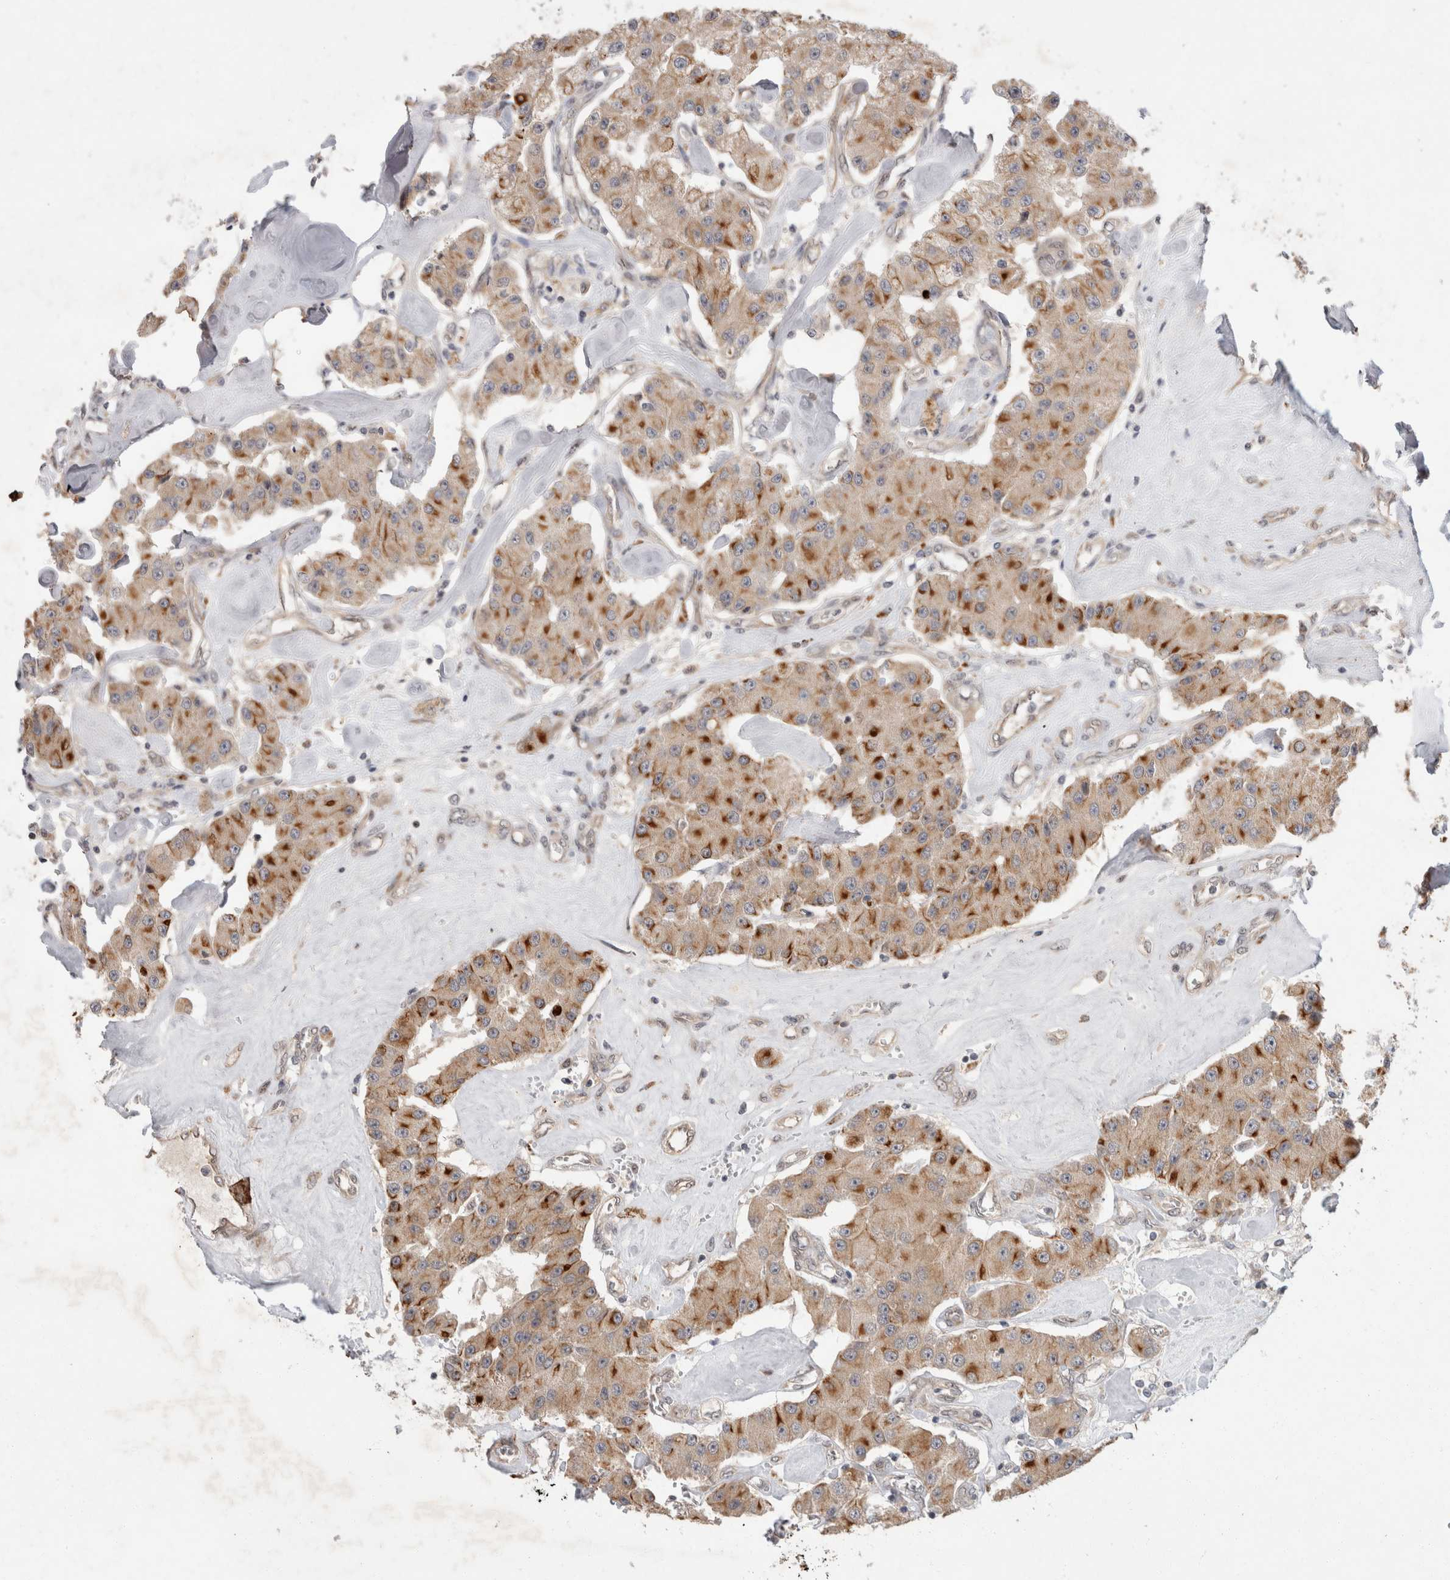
{"staining": {"intensity": "moderate", "quantity": ">75%", "location": "cytoplasmic/membranous"}, "tissue": "carcinoid", "cell_type": "Tumor cells", "image_type": "cancer", "snomed": [{"axis": "morphology", "description": "Carcinoid, malignant, NOS"}, {"axis": "topography", "description": "Pancreas"}], "caption": "This image displays IHC staining of human carcinoid, with medium moderate cytoplasmic/membranous positivity in approximately >75% of tumor cells.", "gene": "CRISPLD1", "patient": {"sex": "male", "age": 41}}